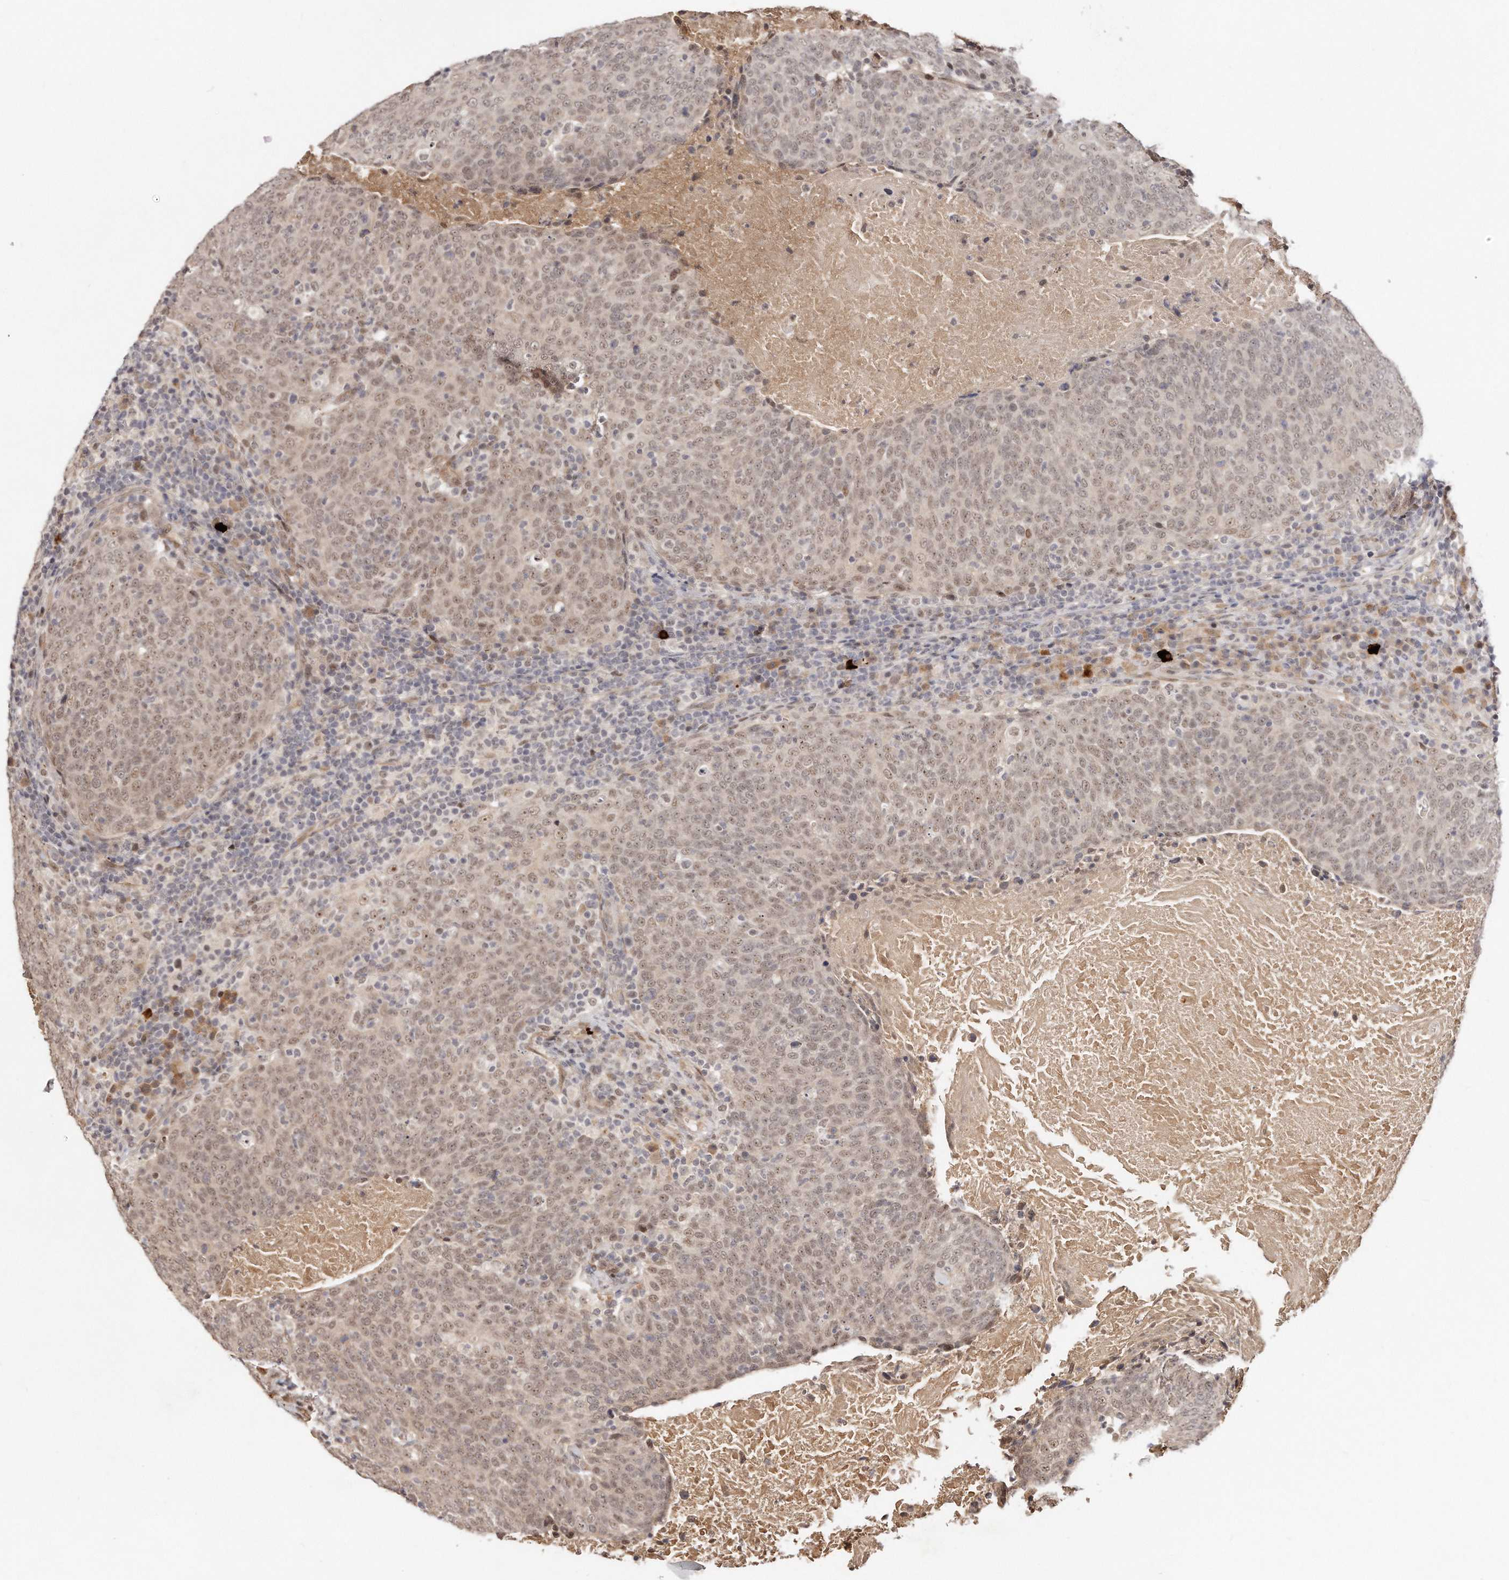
{"staining": {"intensity": "weak", "quantity": ">75%", "location": "nuclear"}, "tissue": "head and neck cancer", "cell_type": "Tumor cells", "image_type": "cancer", "snomed": [{"axis": "morphology", "description": "Squamous cell carcinoma, NOS"}, {"axis": "morphology", "description": "Squamous cell carcinoma, metastatic, NOS"}, {"axis": "topography", "description": "Lymph node"}, {"axis": "topography", "description": "Head-Neck"}], "caption": "The photomicrograph shows immunohistochemical staining of head and neck metastatic squamous cell carcinoma. There is weak nuclear staining is appreciated in approximately >75% of tumor cells. (DAB = brown stain, brightfield microscopy at high magnification).", "gene": "SOX4", "patient": {"sex": "male", "age": 62}}